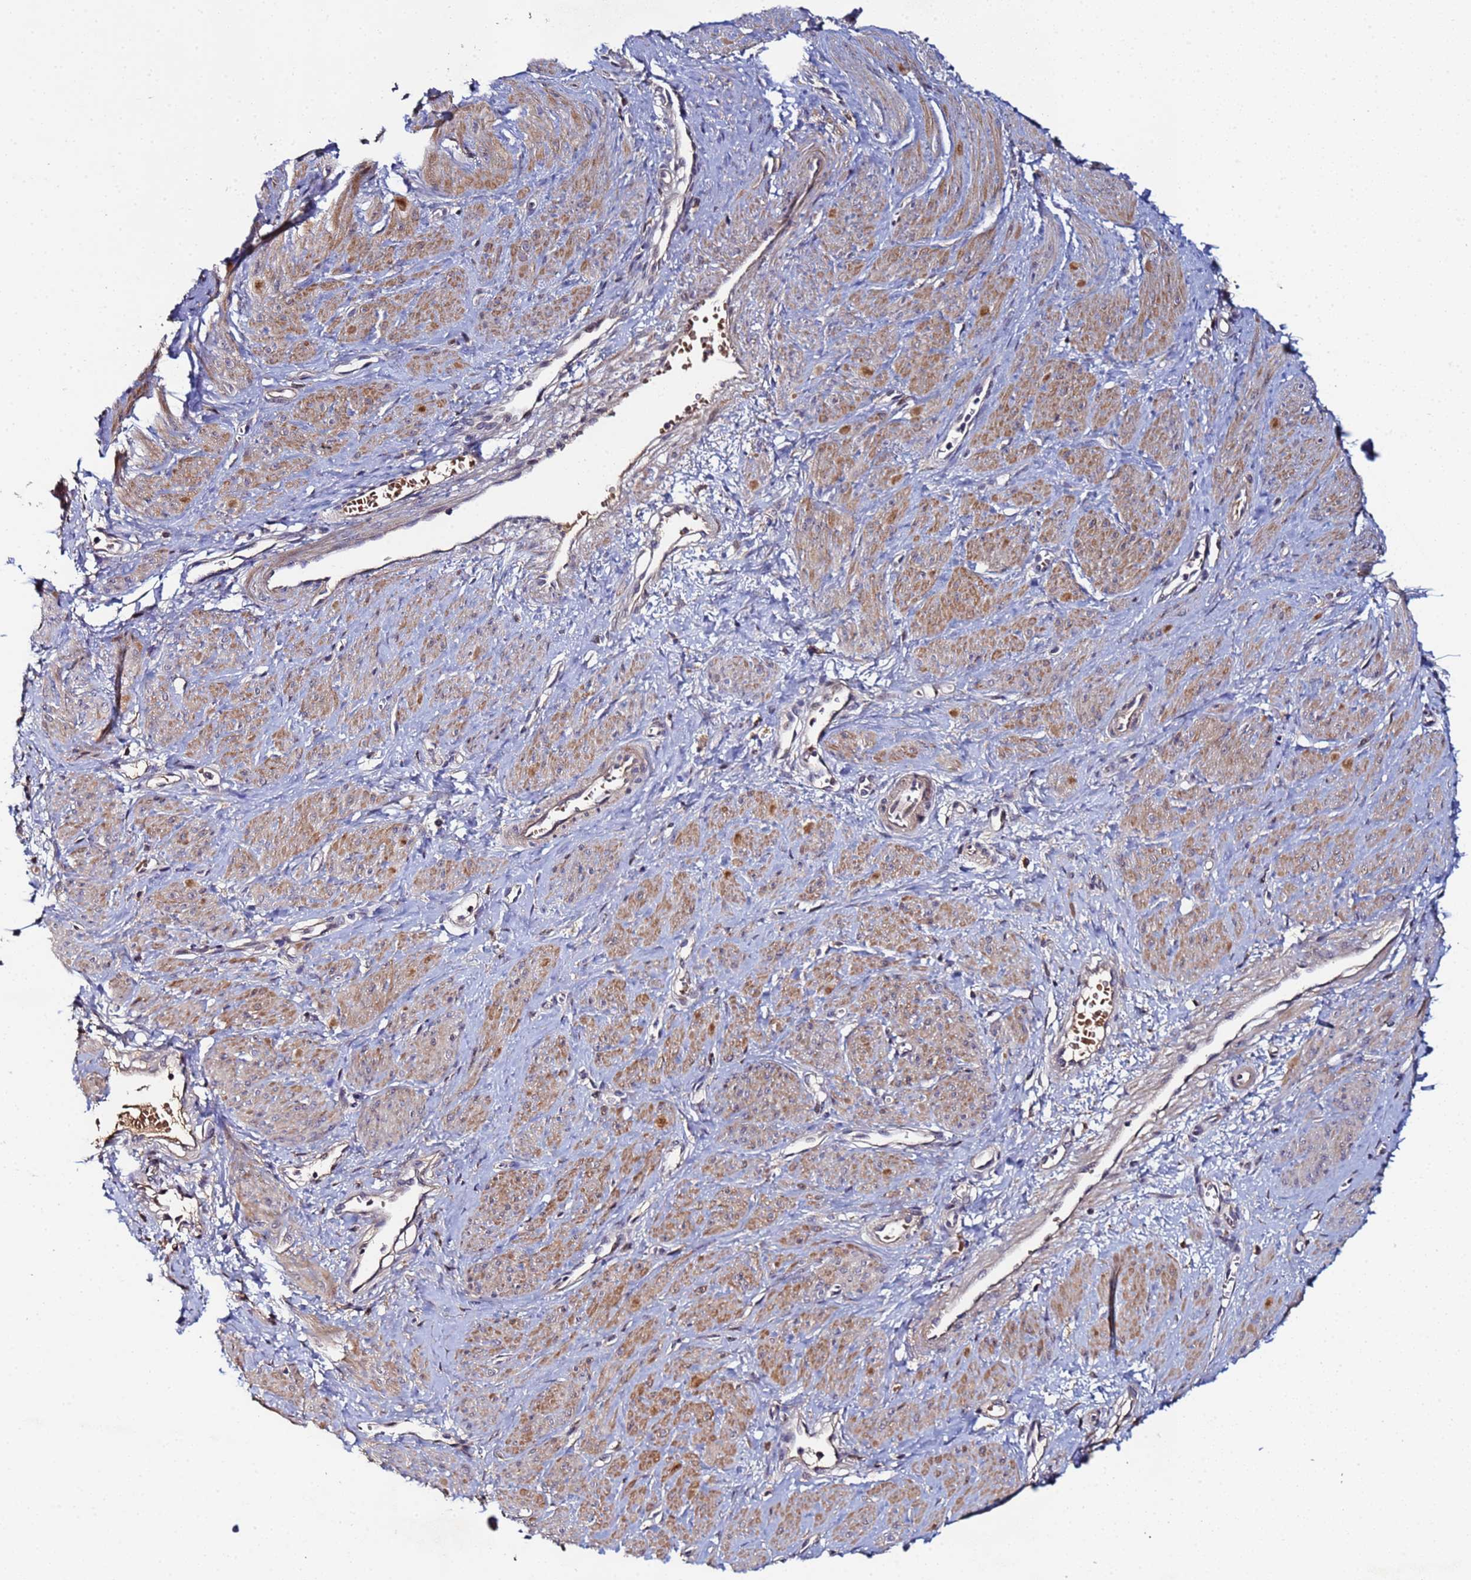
{"staining": {"intensity": "moderate", "quantity": "25%-75%", "location": "cytoplasmic/membranous"}, "tissue": "smooth muscle", "cell_type": "Smooth muscle cells", "image_type": "normal", "snomed": [{"axis": "morphology", "description": "Normal tissue, NOS"}, {"axis": "topography", "description": "Smooth muscle"}, {"axis": "topography", "description": "Uterus"}], "caption": "Immunohistochemistry of normal human smooth muscle reveals medium levels of moderate cytoplasmic/membranous expression in about 25%-75% of smooth muscle cells. (Brightfield microscopy of DAB IHC at high magnification).", "gene": "OSER1", "patient": {"sex": "female", "age": 39}}